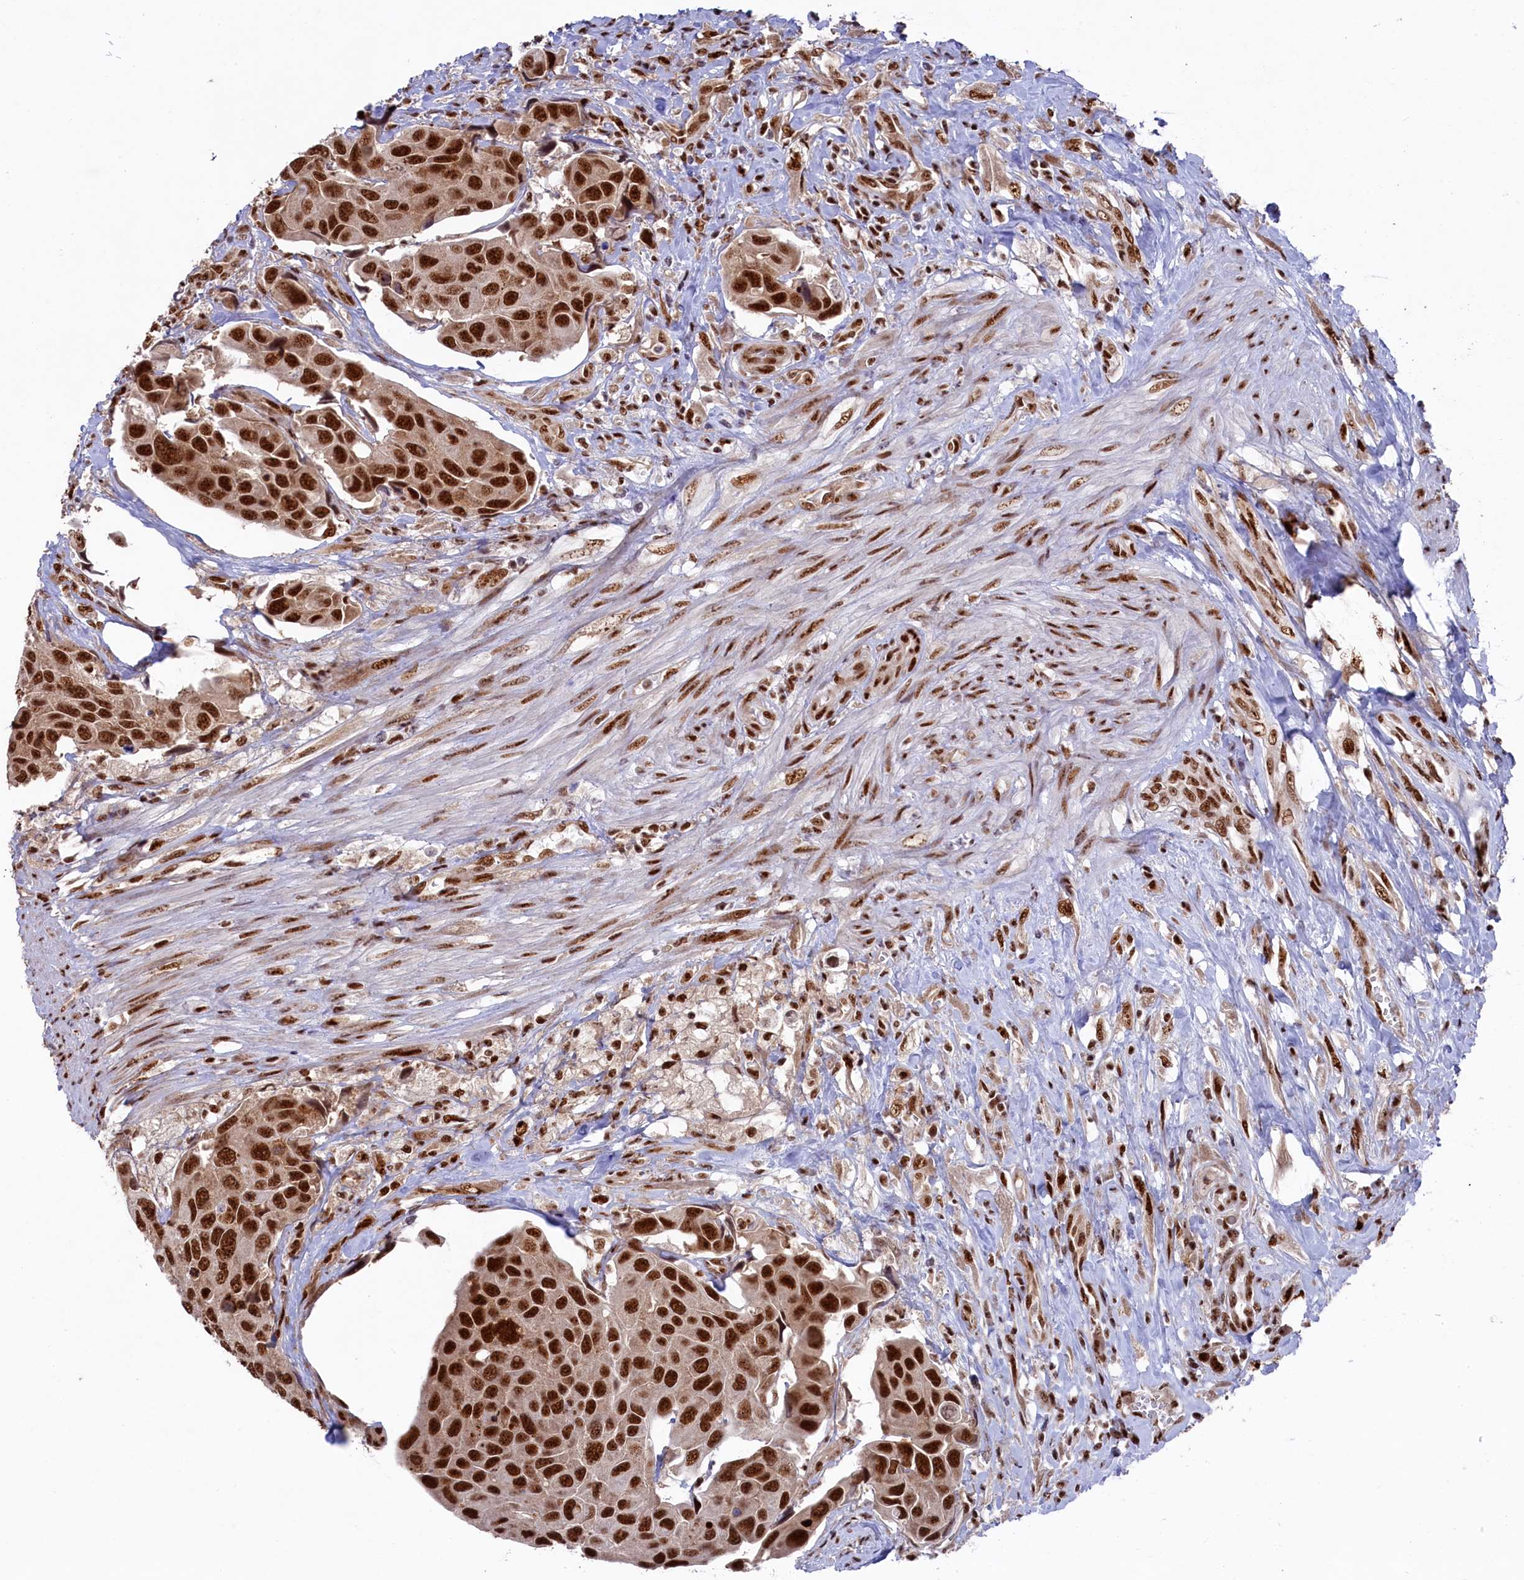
{"staining": {"intensity": "strong", "quantity": ">75%", "location": "nuclear"}, "tissue": "urothelial cancer", "cell_type": "Tumor cells", "image_type": "cancer", "snomed": [{"axis": "morphology", "description": "Urothelial carcinoma, High grade"}, {"axis": "topography", "description": "Urinary bladder"}], "caption": "Immunohistochemical staining of human urothelial cancer displays high levels of strong nuclear positivity in approximately >75% of tumor cells.", "gene": "PRPF31", "patient": {"sex": "male", "age": 74}}